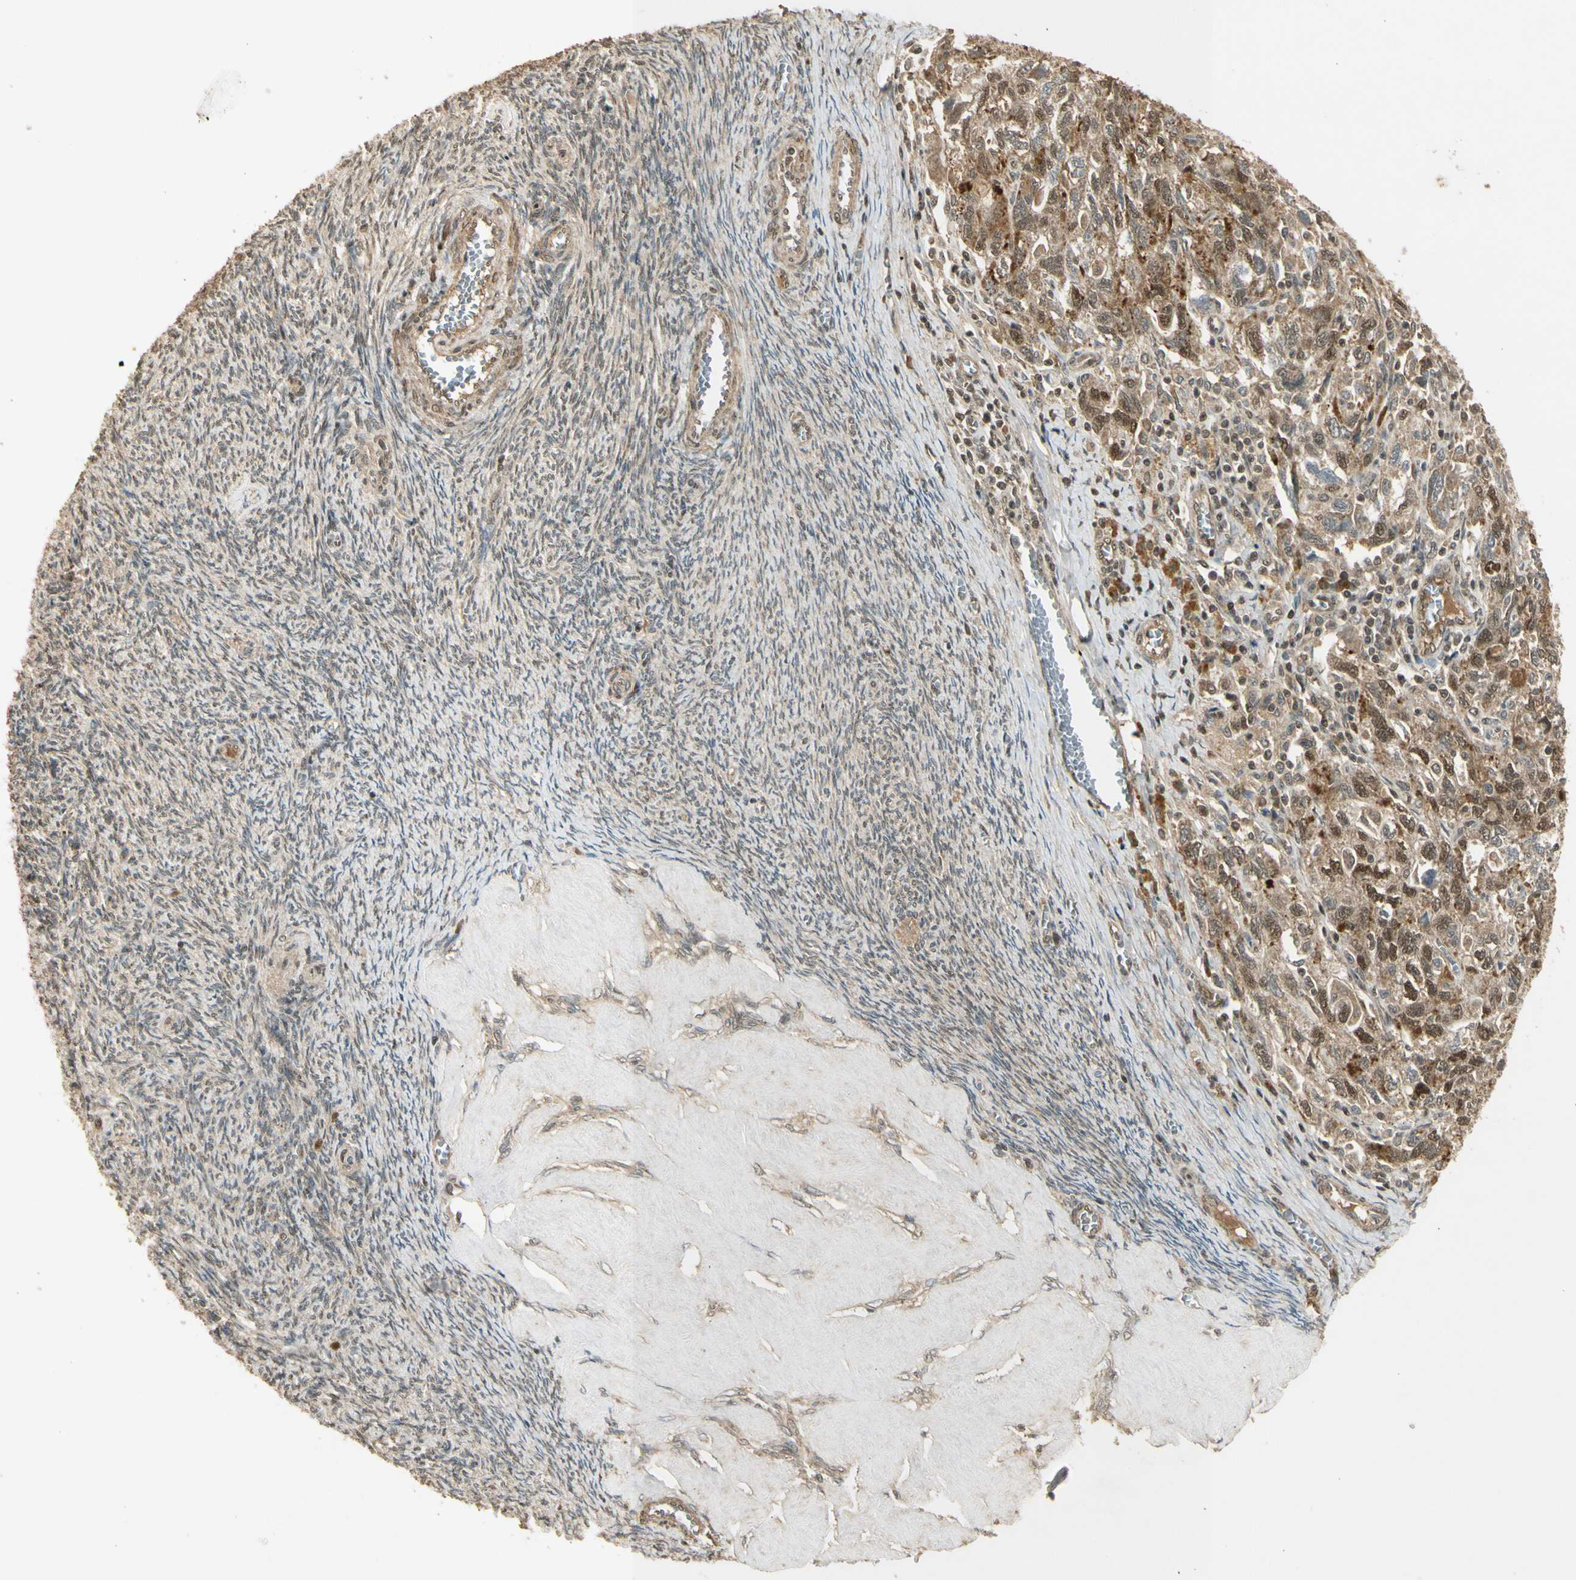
{"staining": {"intensity": "moderate", "quantity": ">75%", "location": "cytoplasmic/membranous,nuclear"}, "tissue": "ovarian cancer", "cell_type": "Tumor cells", "image_type": "cancer", "snomed": [{"axis": "morphology", "description": "Carcinoma, NOS"}, {"axis": "morphology", "description": "Cystadenocarcinoma, serous, NOS"}, {"axis": "topography", "description": "Ovary"}], "caption": "Tumor cells exhibit moderate cytoplasmic/membranous and nuclear positivity in about >75% of cells in ovarian serous cystadenocarcinoma. Ihc stains the protein in brown and the nuclei are stained blue.", "gene": "GMEB2", "patient": {"sex": "female", "age": 69}}